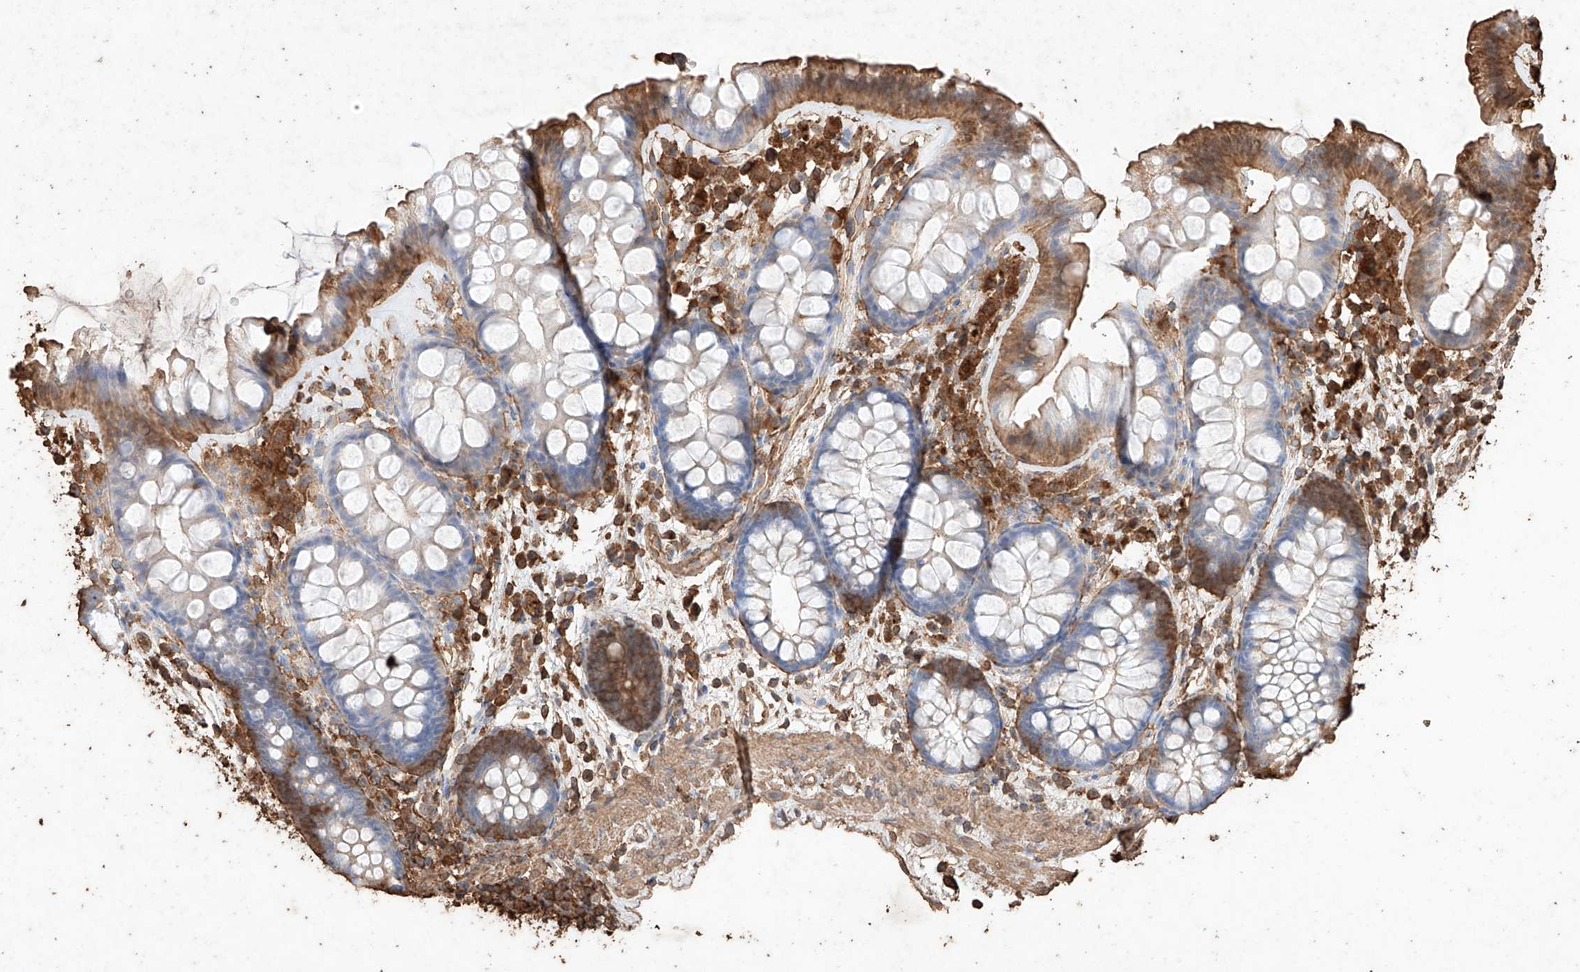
{"staining": {"intensity": "moderate", "quantity": ">75%", "location": "cytoplasmic/membranous"}, "tissue": "colon", "cell_type": "Endothelial cells", "image_type": "normal", "snomed": [{"axis": "morphology", "description": "Normal tissue, NOS"}, {"axis": "topography", "description": "Colon"}], "caption": "Normal colon was stained to show a protein in brown. There is medium levels of moderate cytoplasmic/membranous expression in approximately >75% of endothelial cells.", "gene": "M6PR", "patient": {"sex": "female", "age": 62}}